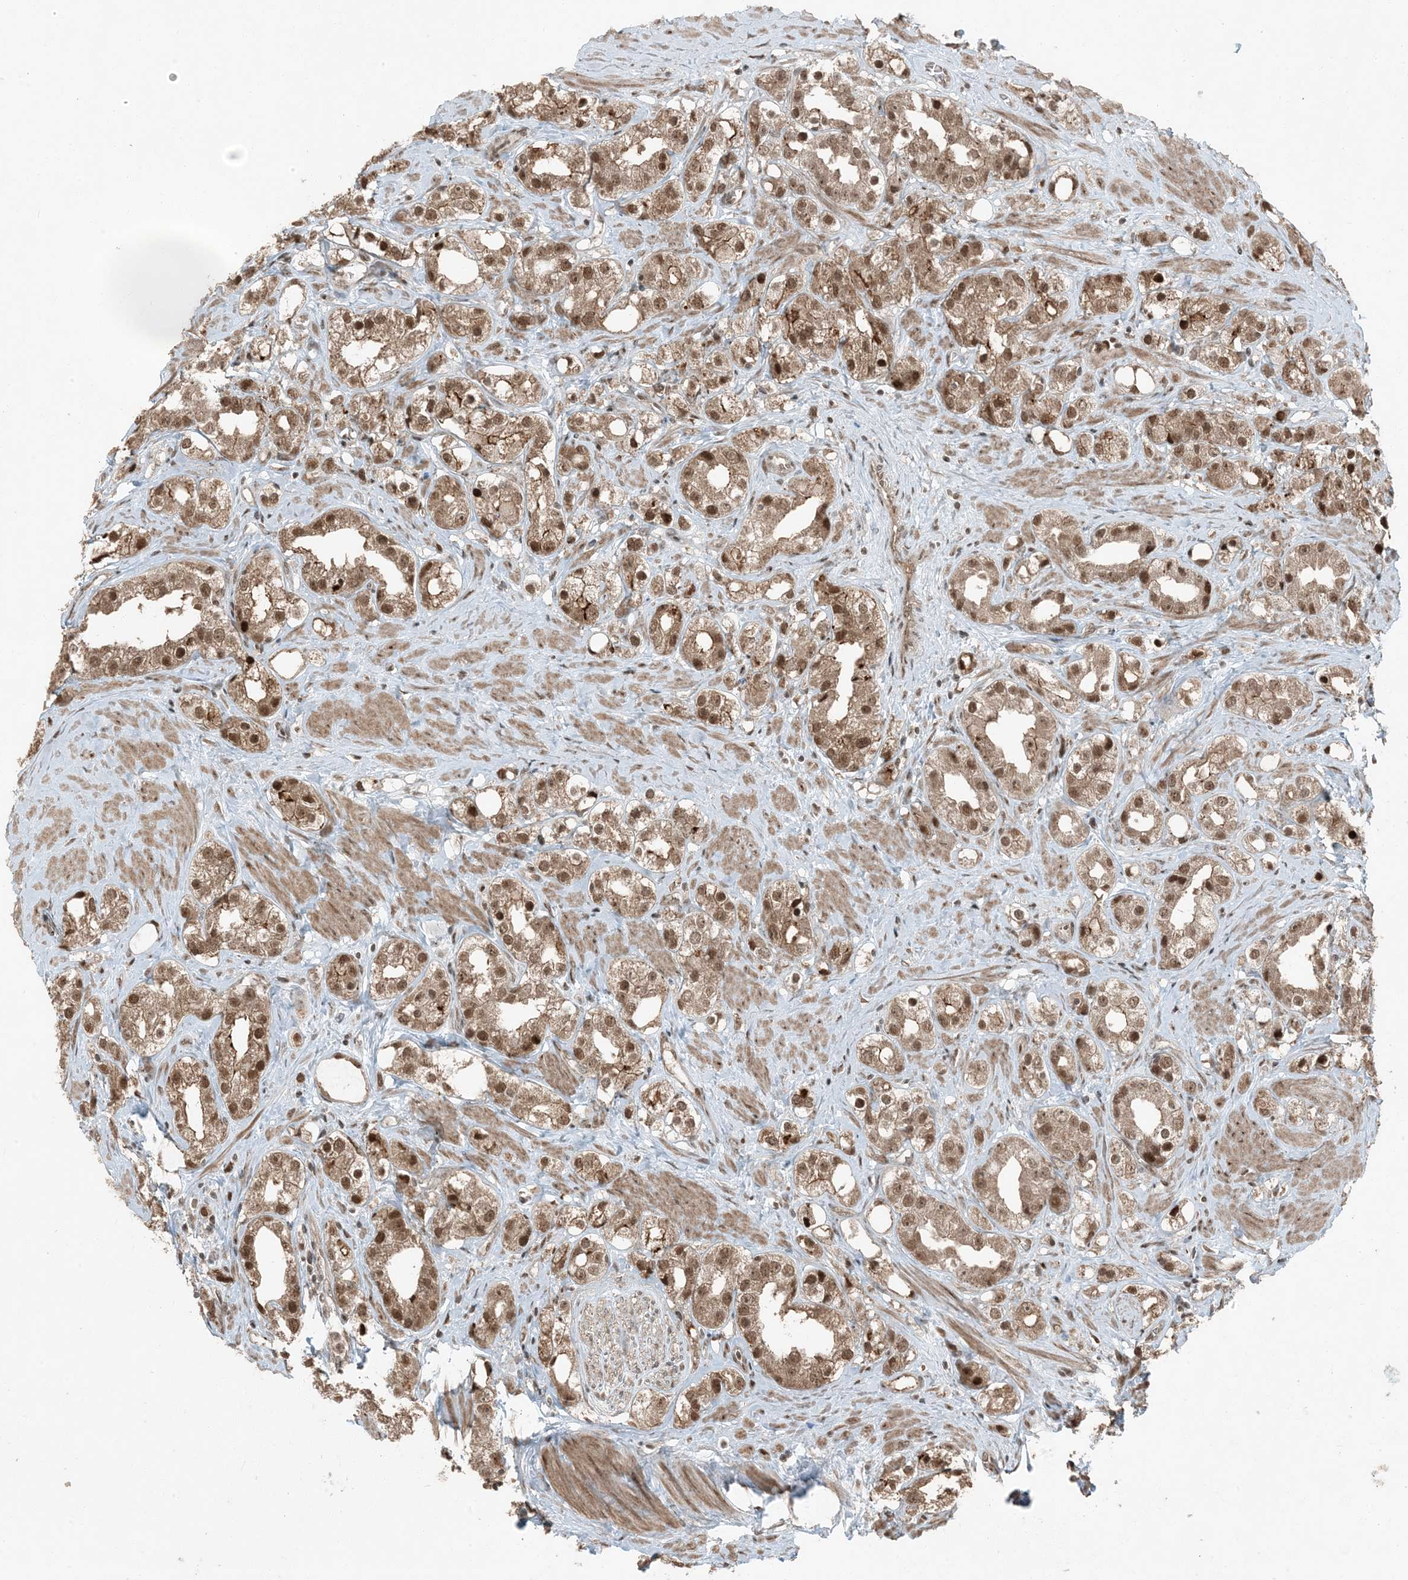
{"staining": {"intensity": "moderate", "quantity": ">75%", "location": "cytoplasmic/membranous,nuclear"}, "tissue": "prostate cancer", "cell_type": "Tumor cells", "image_type": "cancer", "snomed": [{"axis": "morphology", "description": "Adenocarcinoma, NOS"}, {"axis": "topography", "description": "Prostate"}], "caption": "Prostate cancer (adenocarcinoma) stained for a protein (brown) exhibits moderate cytoplasmic/membranous and nuclear positive expression in approximately >75% of tumor cells.", "gene": "TRAPPC12", "patient": {"sex": "male", "age": 79}}